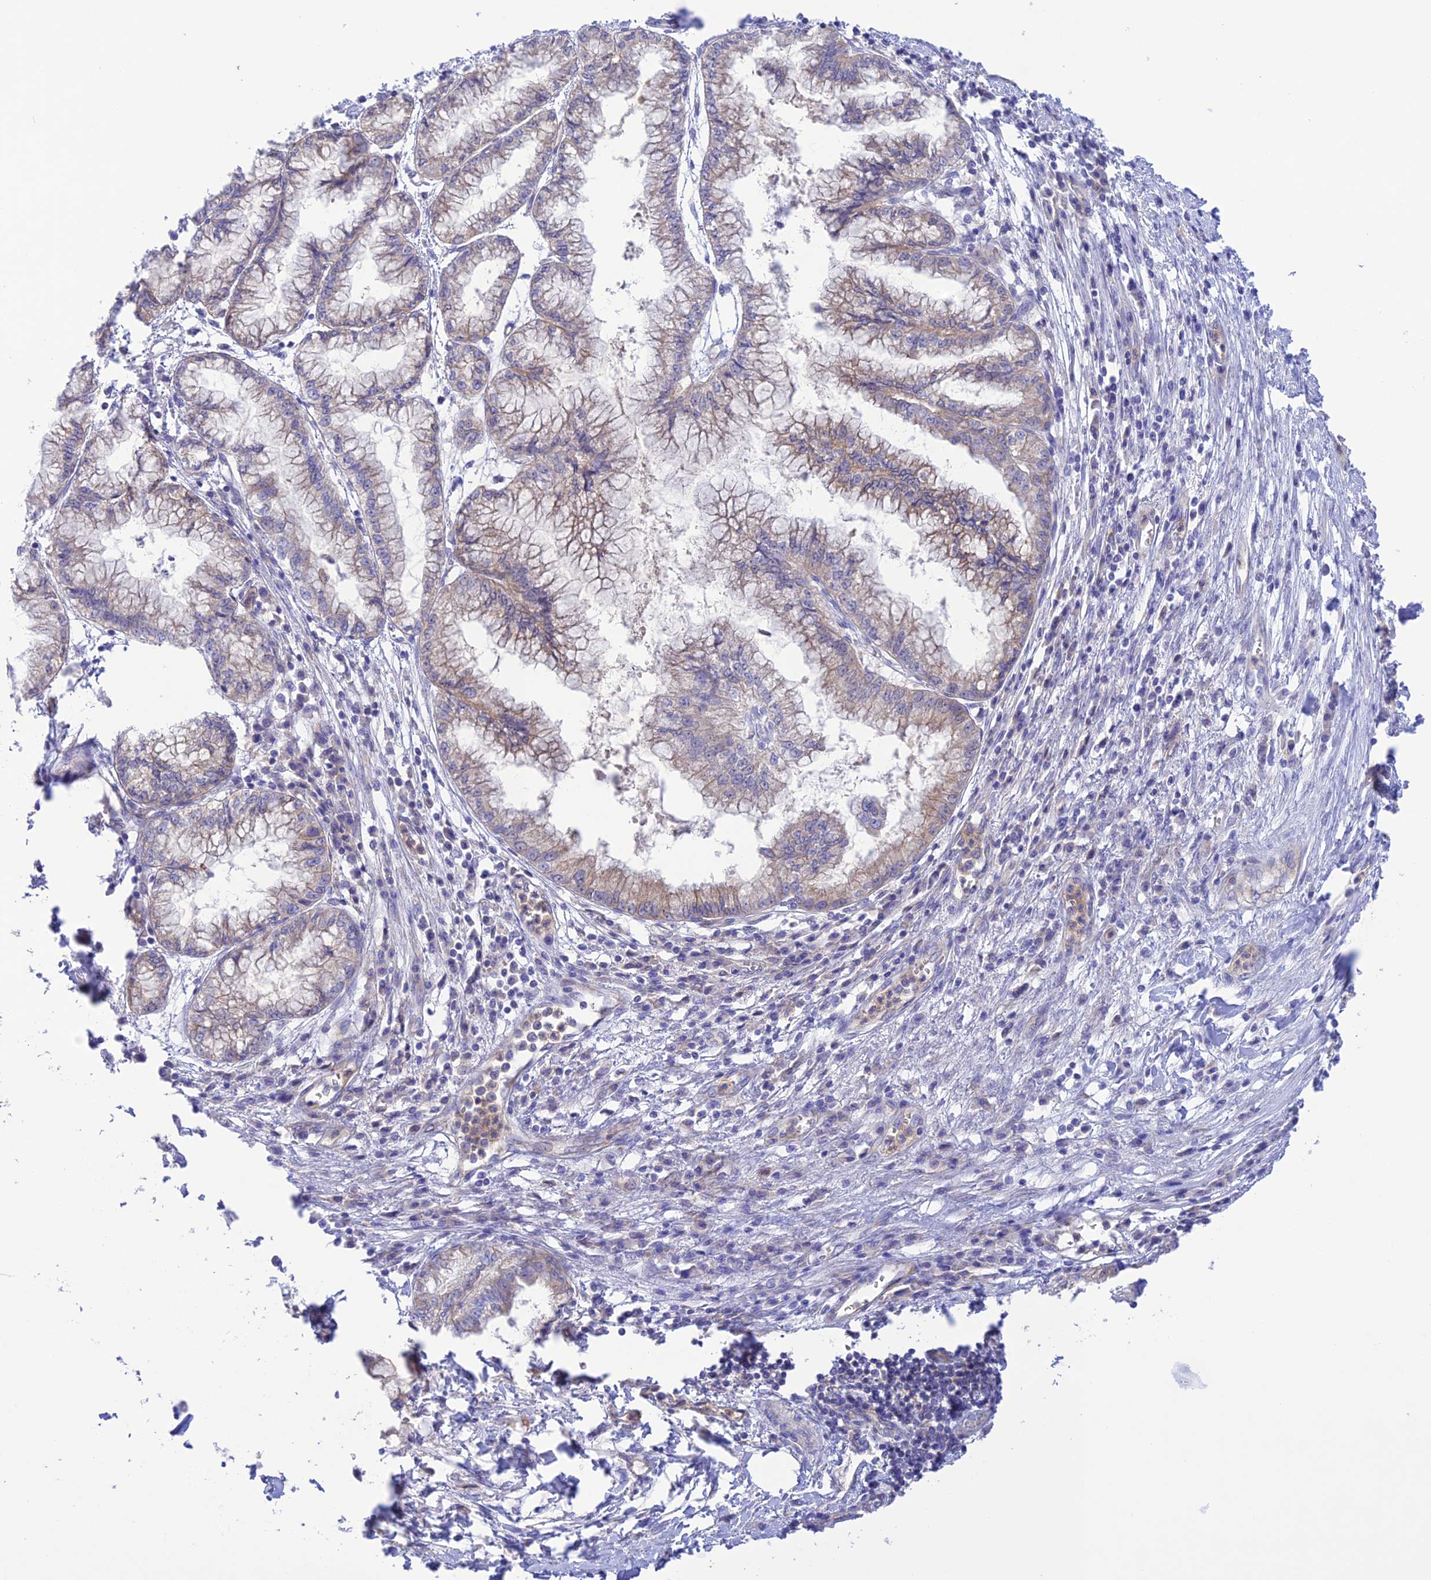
{"staining": {"intensity": "weak", "quantity": "<25%", "location": "cytoplasmic/membranous"}, "tissue": "pancreatic cancer", "cell_type": "Tumor cells", "image_type": "cancer", "snomed": [{"axis": "morphology", "description": "Adenocarcinoma, NOS"}, {"axis": "topography", "description": "Pancreas"}], "caption": "There is no significant expression in tumor cells of adenocarcinoma (pancreatic). (DAB (3,3'-diaminobenzidine) immunohistochemistry (IHC) with hematoxylin counter stain).", "gene": "CHSY3", "patient": {"sex": "male", "age": 73}}